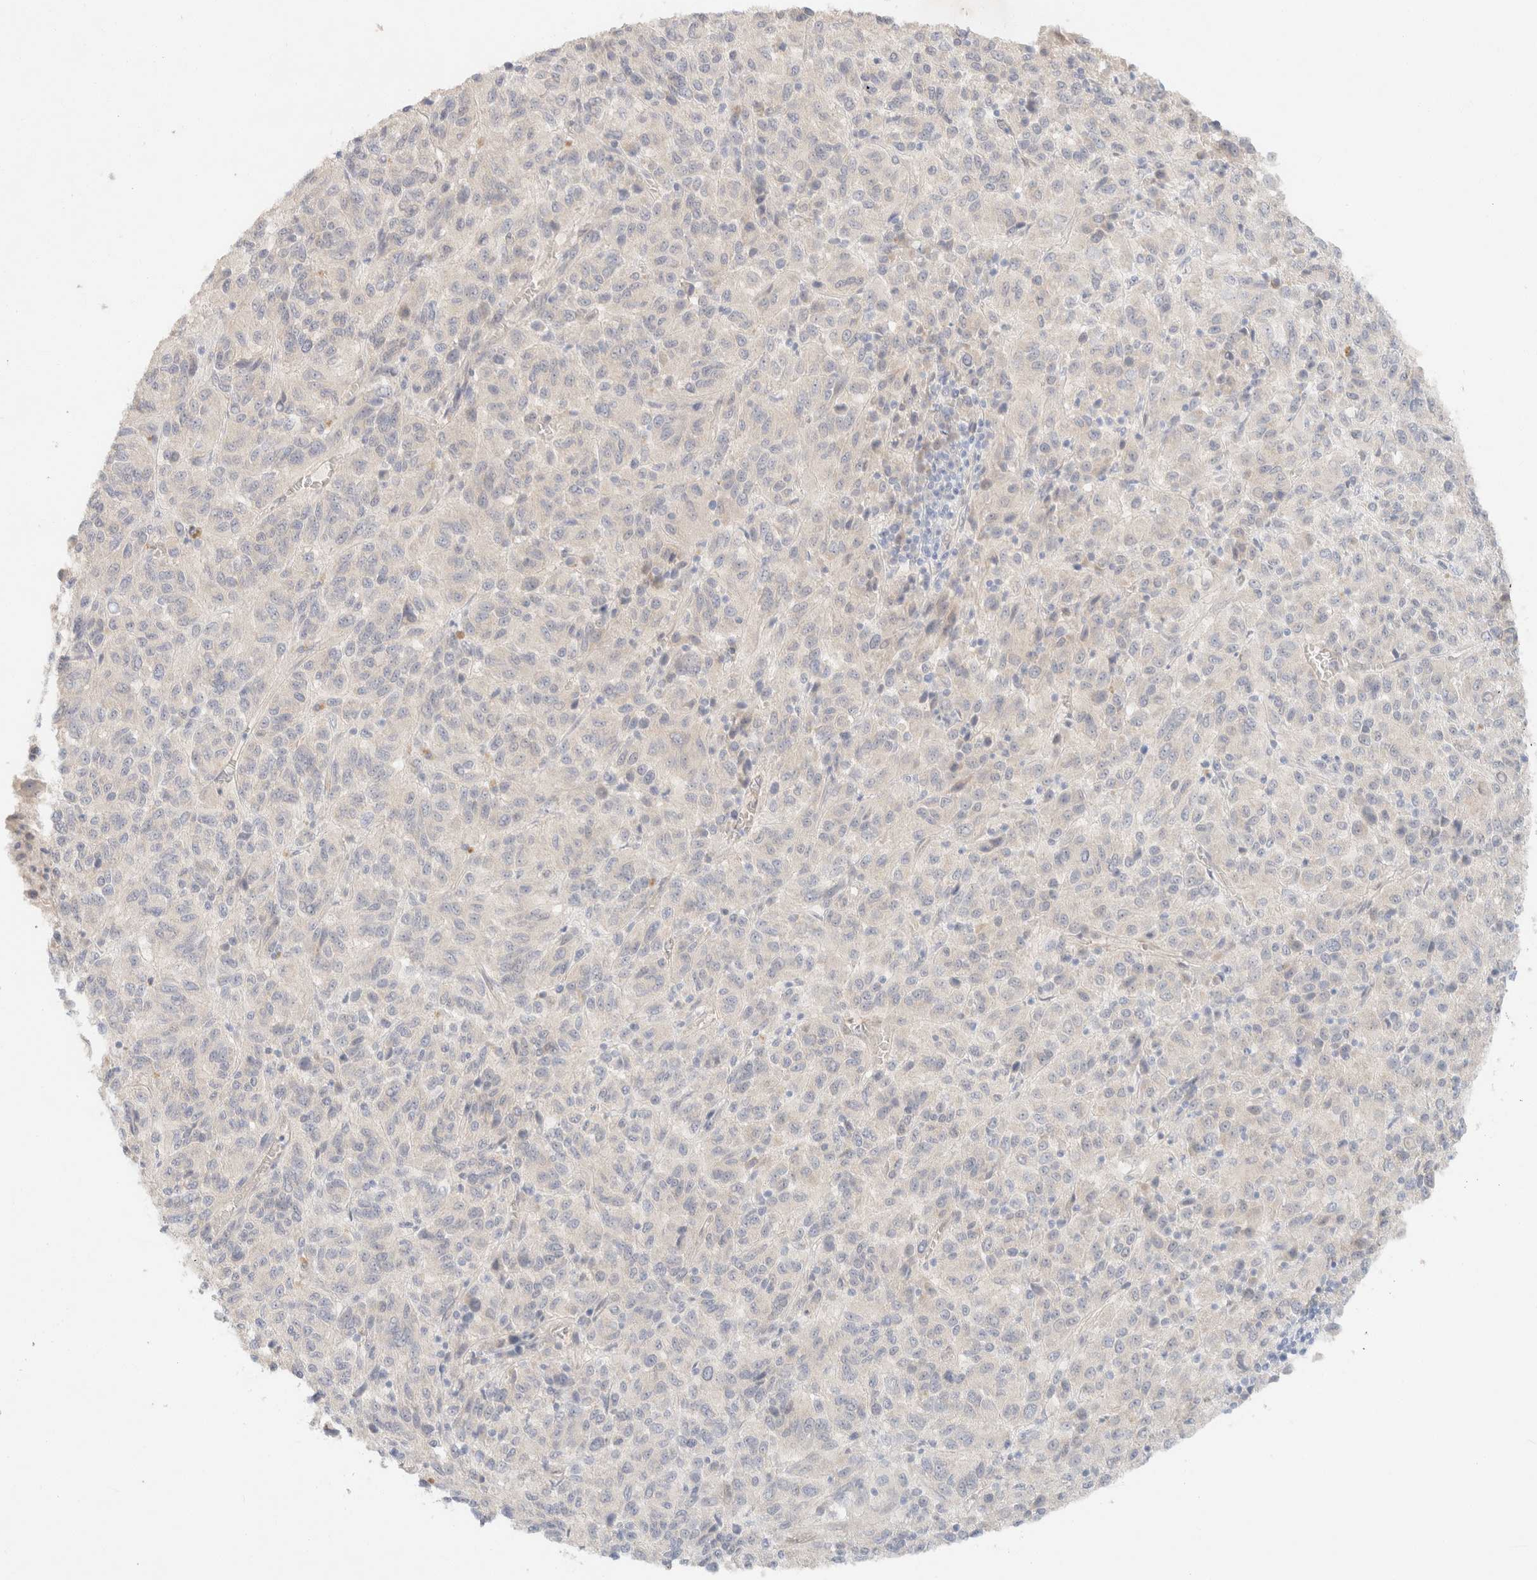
{"staining": {"intensity": "negative", "quantity": "none", "location": "none"}, "tissue": "melanoma", "cell_type": "Tumor cells", "image_type": "cancer", "snomed": [{"axis": "morphology", "description": "Malignant melanoma, Metastatic site"}, {"axis": "topography", "description": "Lung"}], "caption": "IHC histopathology image of human melanoma stained for a protein (brown), which displays no positivity in tumor cells.", "gene": "CSNK1E", "patient": {"sex": "male", "age": 64}}